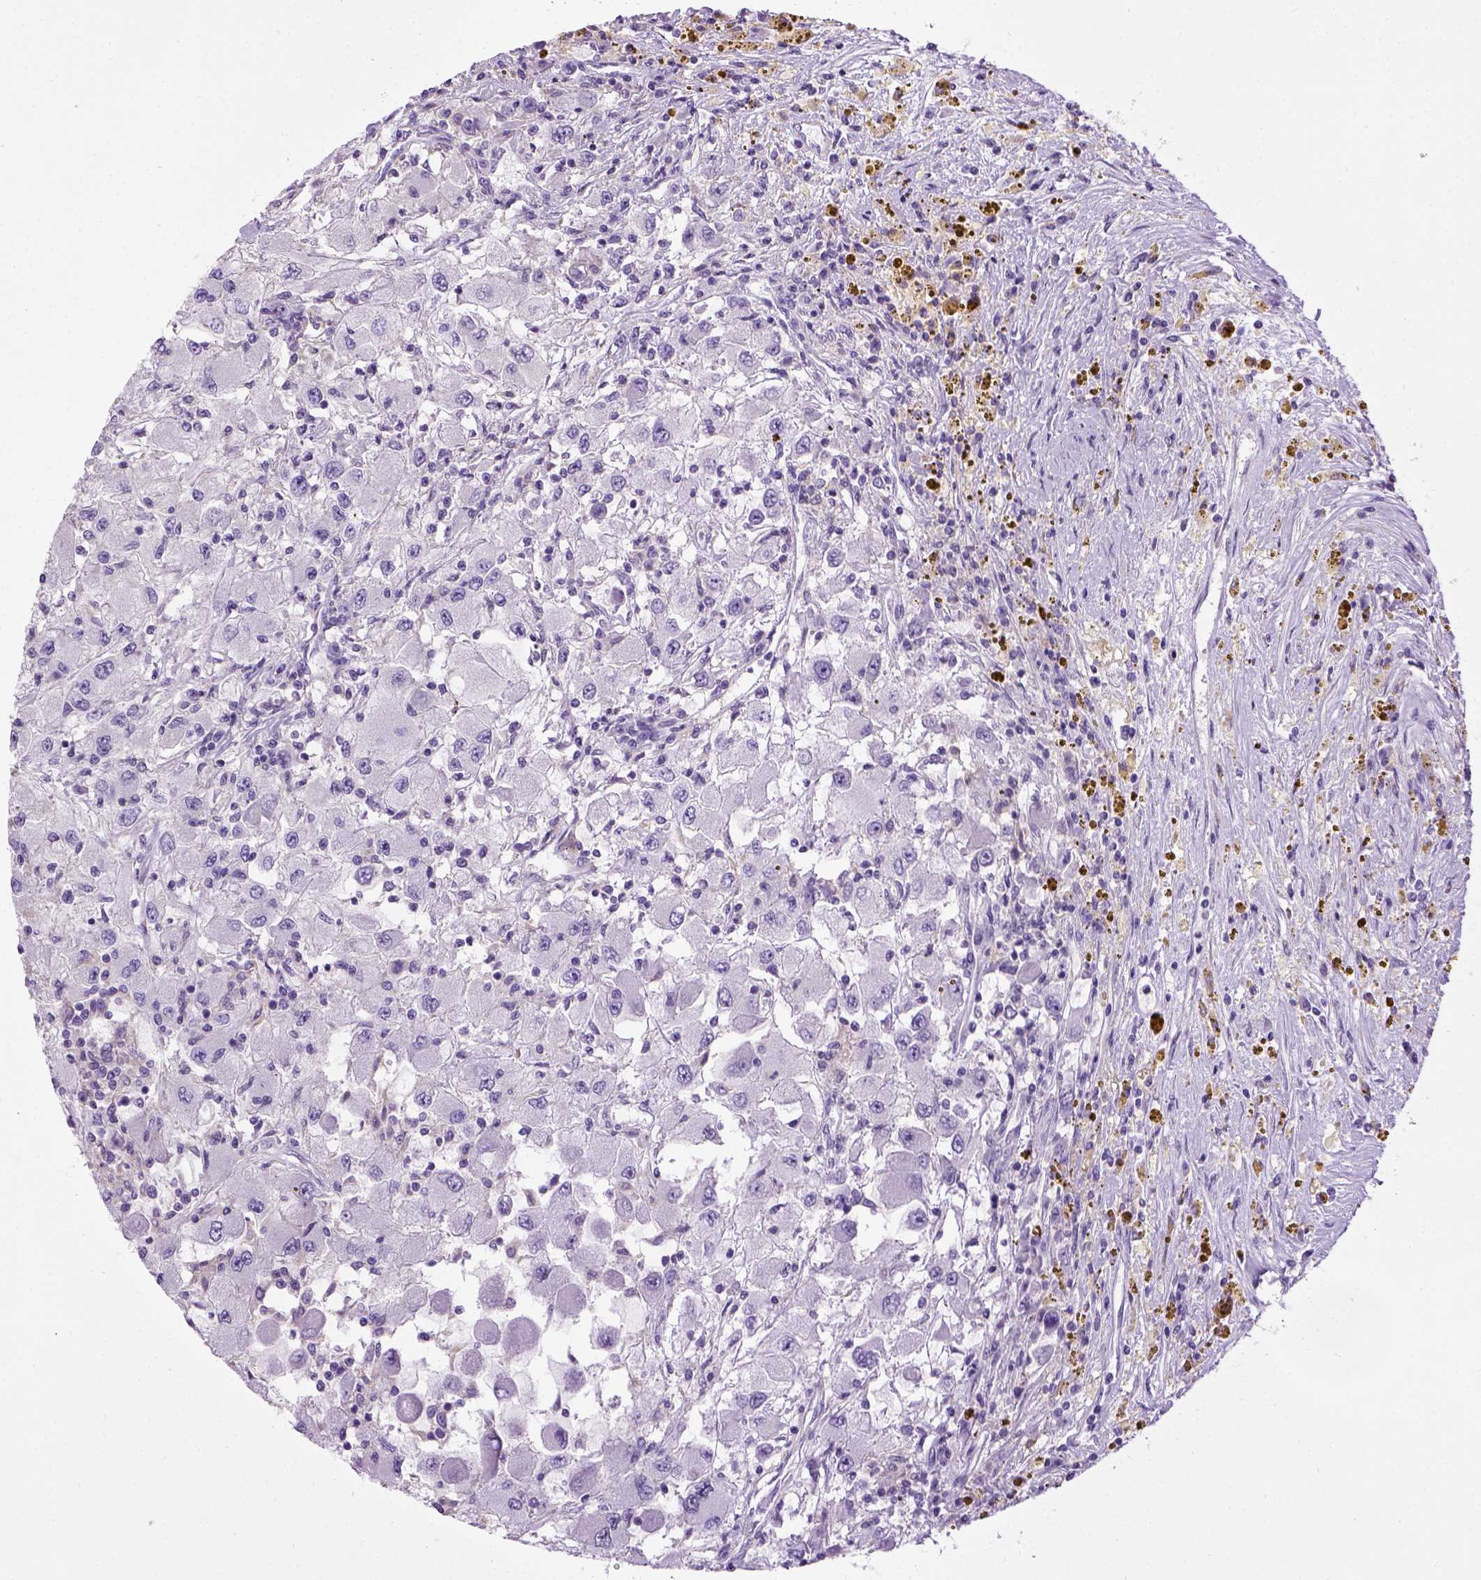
{"staining": {"intensity": "negative", "quantity": "none", "location": "none"}, "tissue": "renal cancer", "cell_type": "Tumor cells", "image_type": "cancer", "snomed": [{"axis": "morphology", "description": "Adenocarcinoma, NOS"}, {"axis": "topography", "description": "Kidney"}], "caption": "A histopathology image of renal cancer (adenocarcinoma) stained for a protein displays no brown staining in tumor cells.", "gene": "CDH1", "patient": {"sex": "female", "age": 67}}